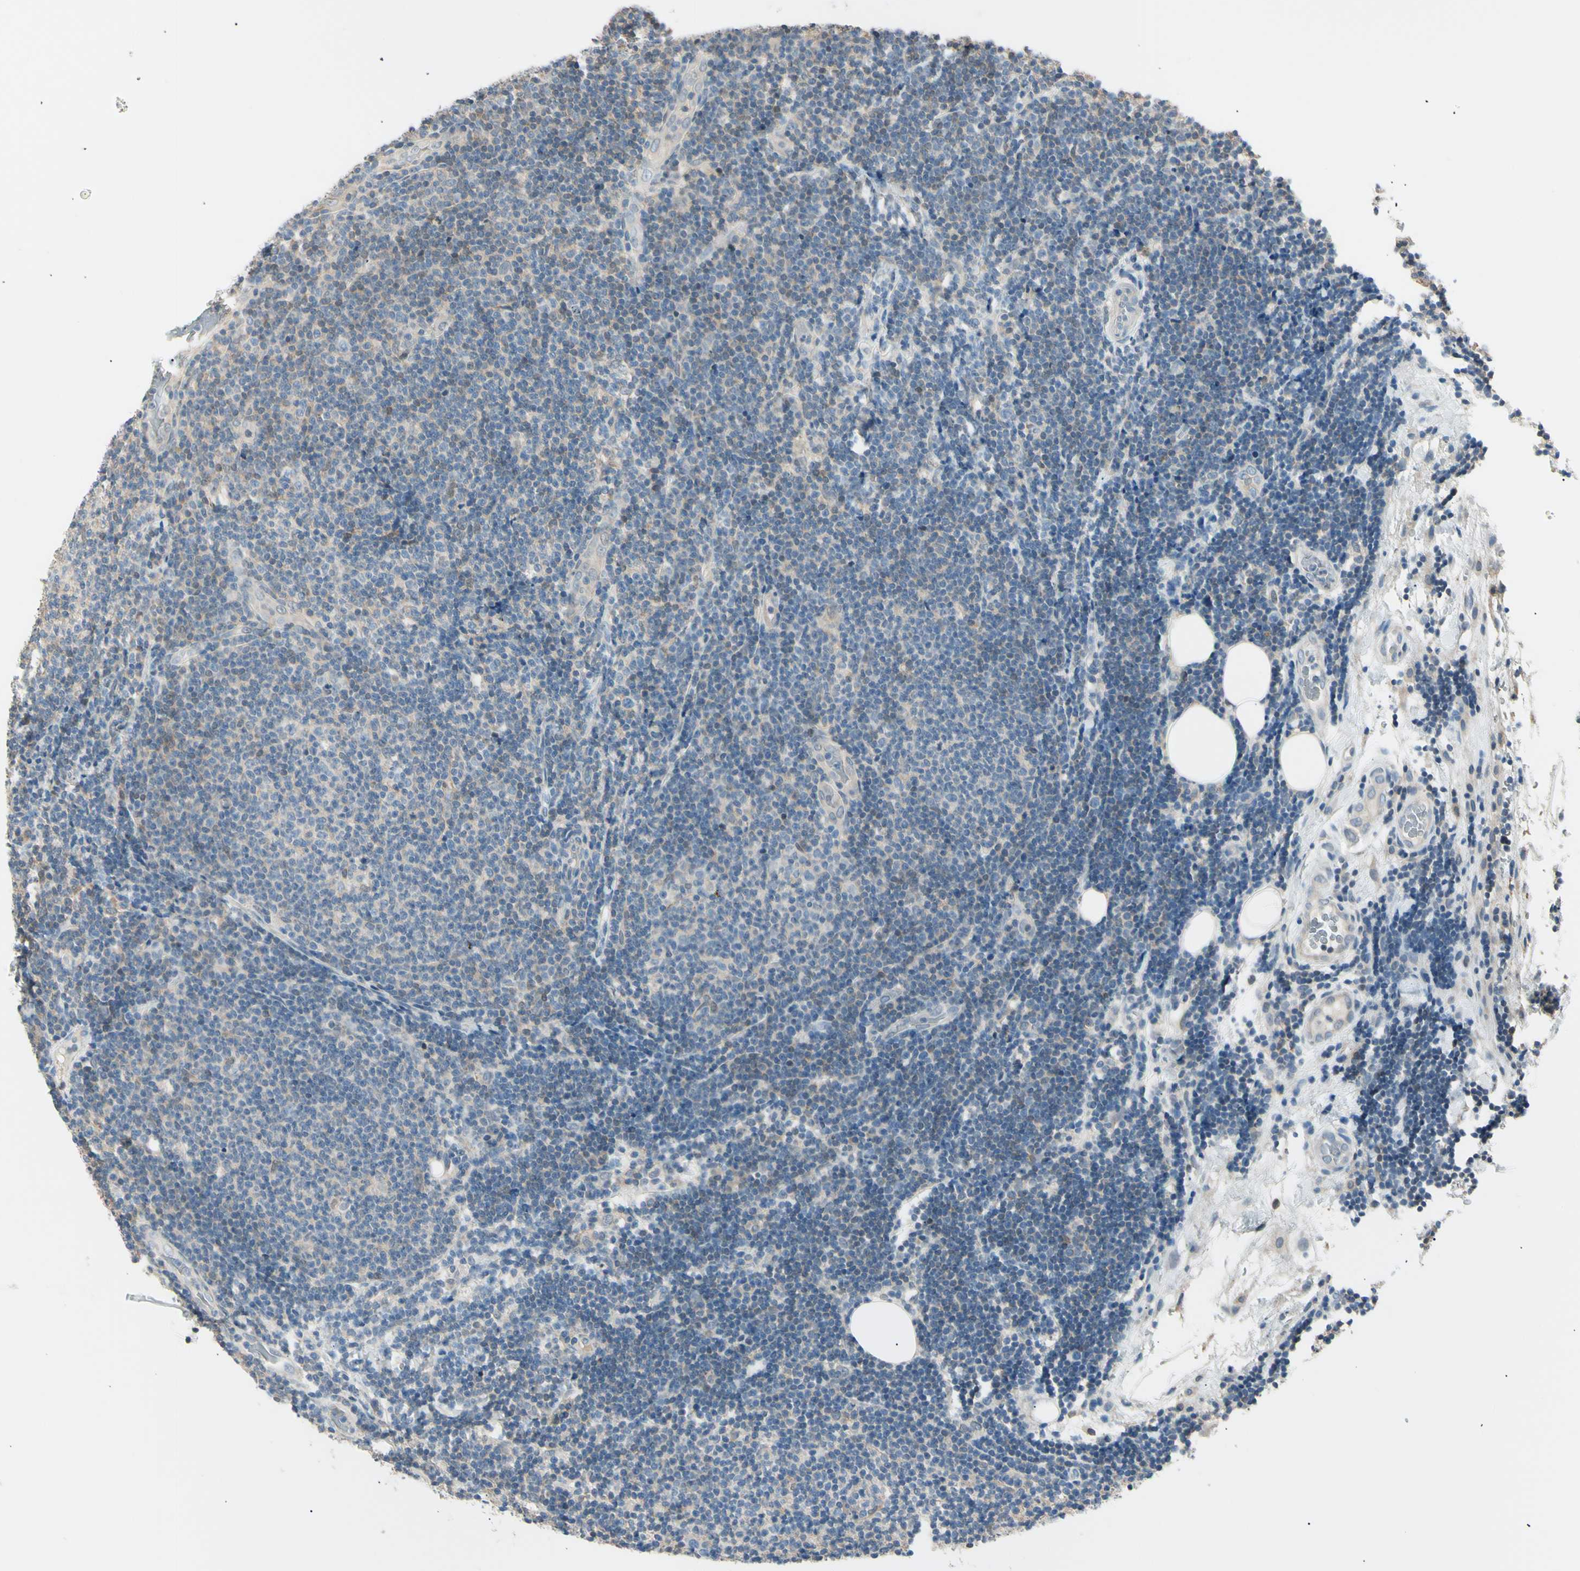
{"staining": {"intensity": "weak", "quantity": "<25%", "location": "cytoplasmic/membranous"}, "tissue": "lymphoma", "cell_type": "Tumor cells", "image_type": "cancer", "snomed": [{"axis": "morphology", "description": "Malignant lymphoma, non-Hodgkin's type, Low grade"}, {"axis": "topography", "description": "Lymph node"}], "caption": "There is no significant staining in tumor cells of lymphoma.", "gene": "LHPP", "patient": {"sex": "male", "age": 83}}